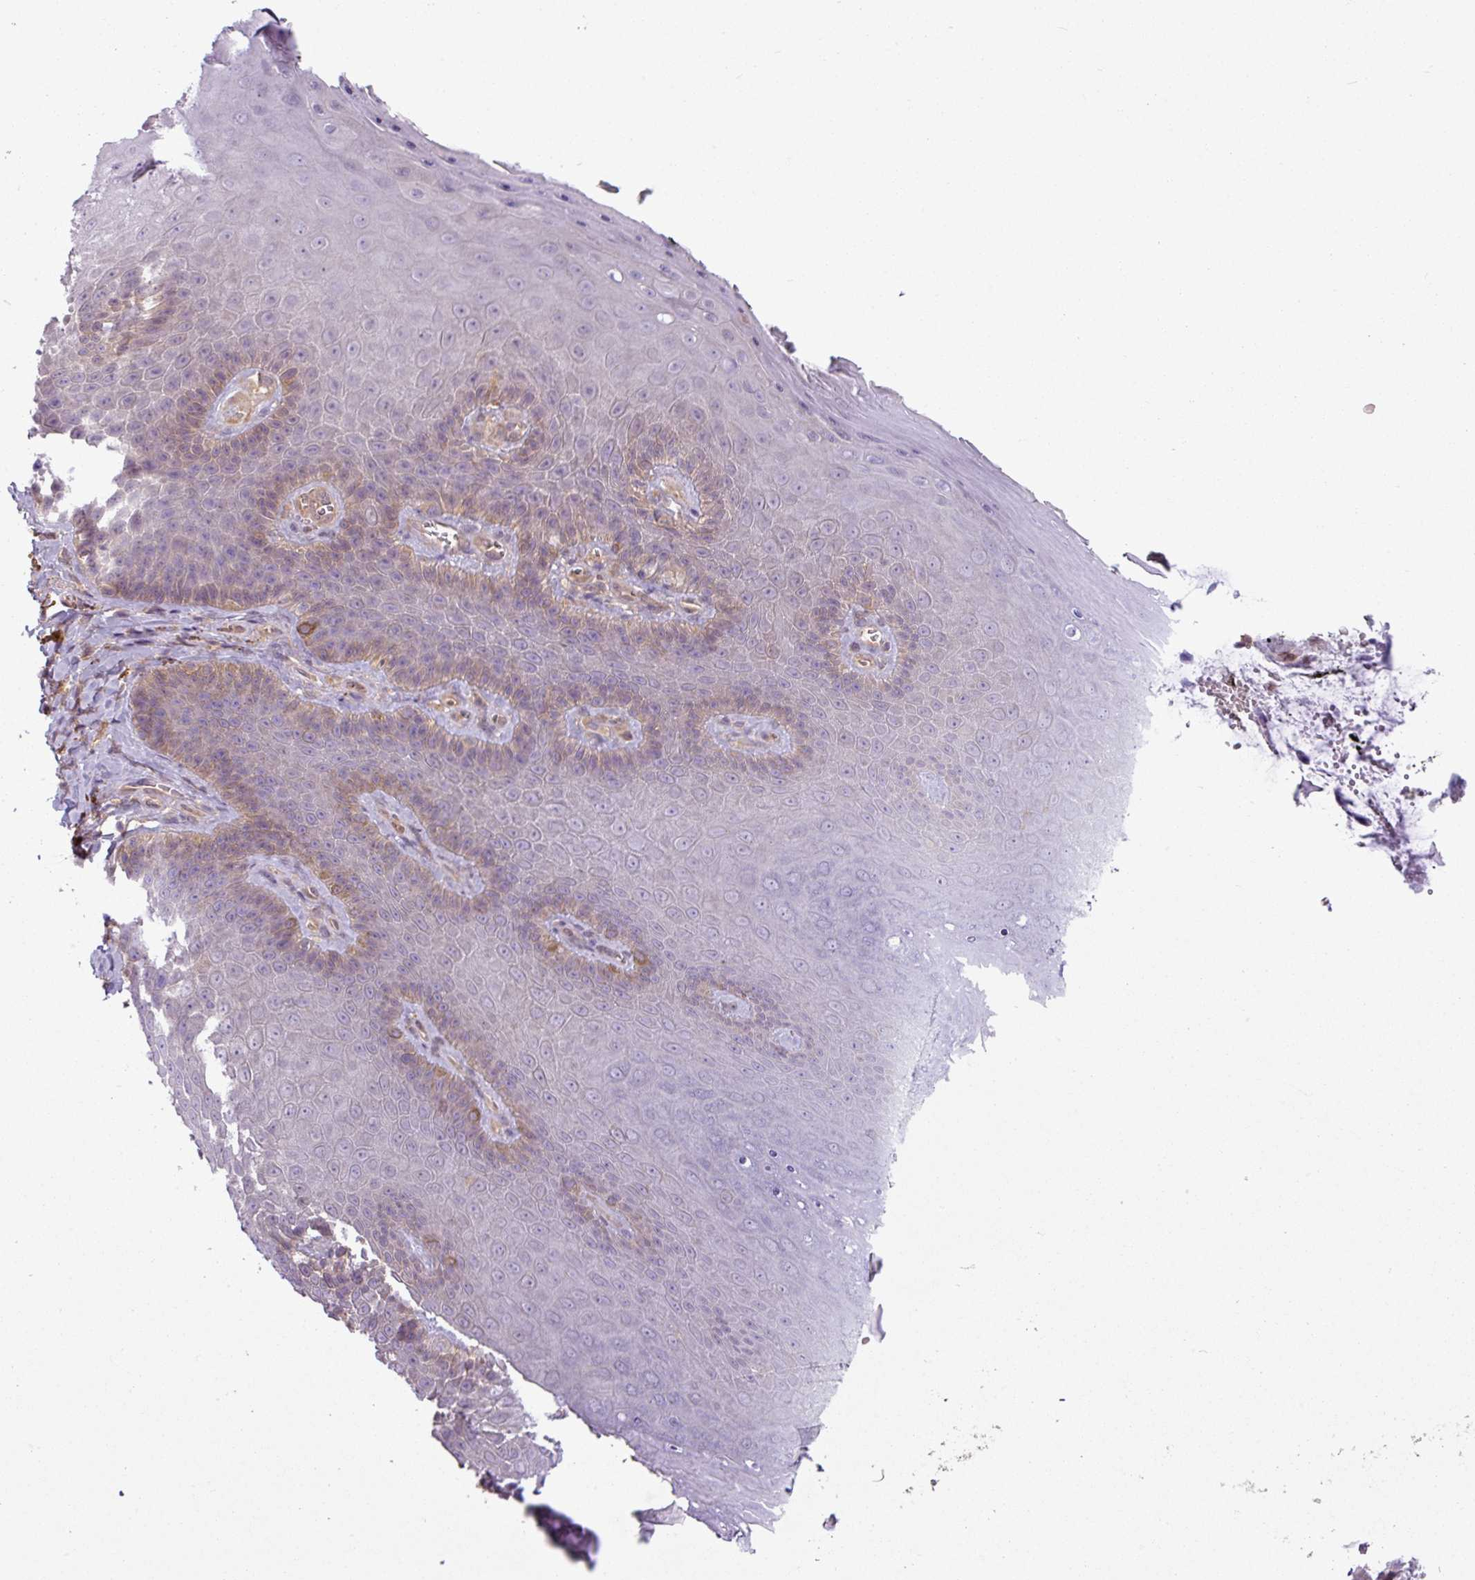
{"staining": {"intensity": "weak", "quantity": "25%-75%", "location": "cytoplasmic/membranous"}, "tissue": "skin", "cell_type": "Epidermal cells", "image_type": "normal", "snomed": [{"axis": "morphology", "description": "Normal tissue, NOS"}, {"axis": "topography", "description": "Anal"}, {"axis": "topography", "description": "Peripheral nerve tissue"}], "caption": "Protein expression analysis of normal skin displays weak cytoplasmic/membranous staining in about 25%-75% of epidermal cells. (DAB IHC, brown staining for protein, blue staining for nuclei).", "gene": "SH3BGRL", "patient": {"sex": "male", "age": 53}}